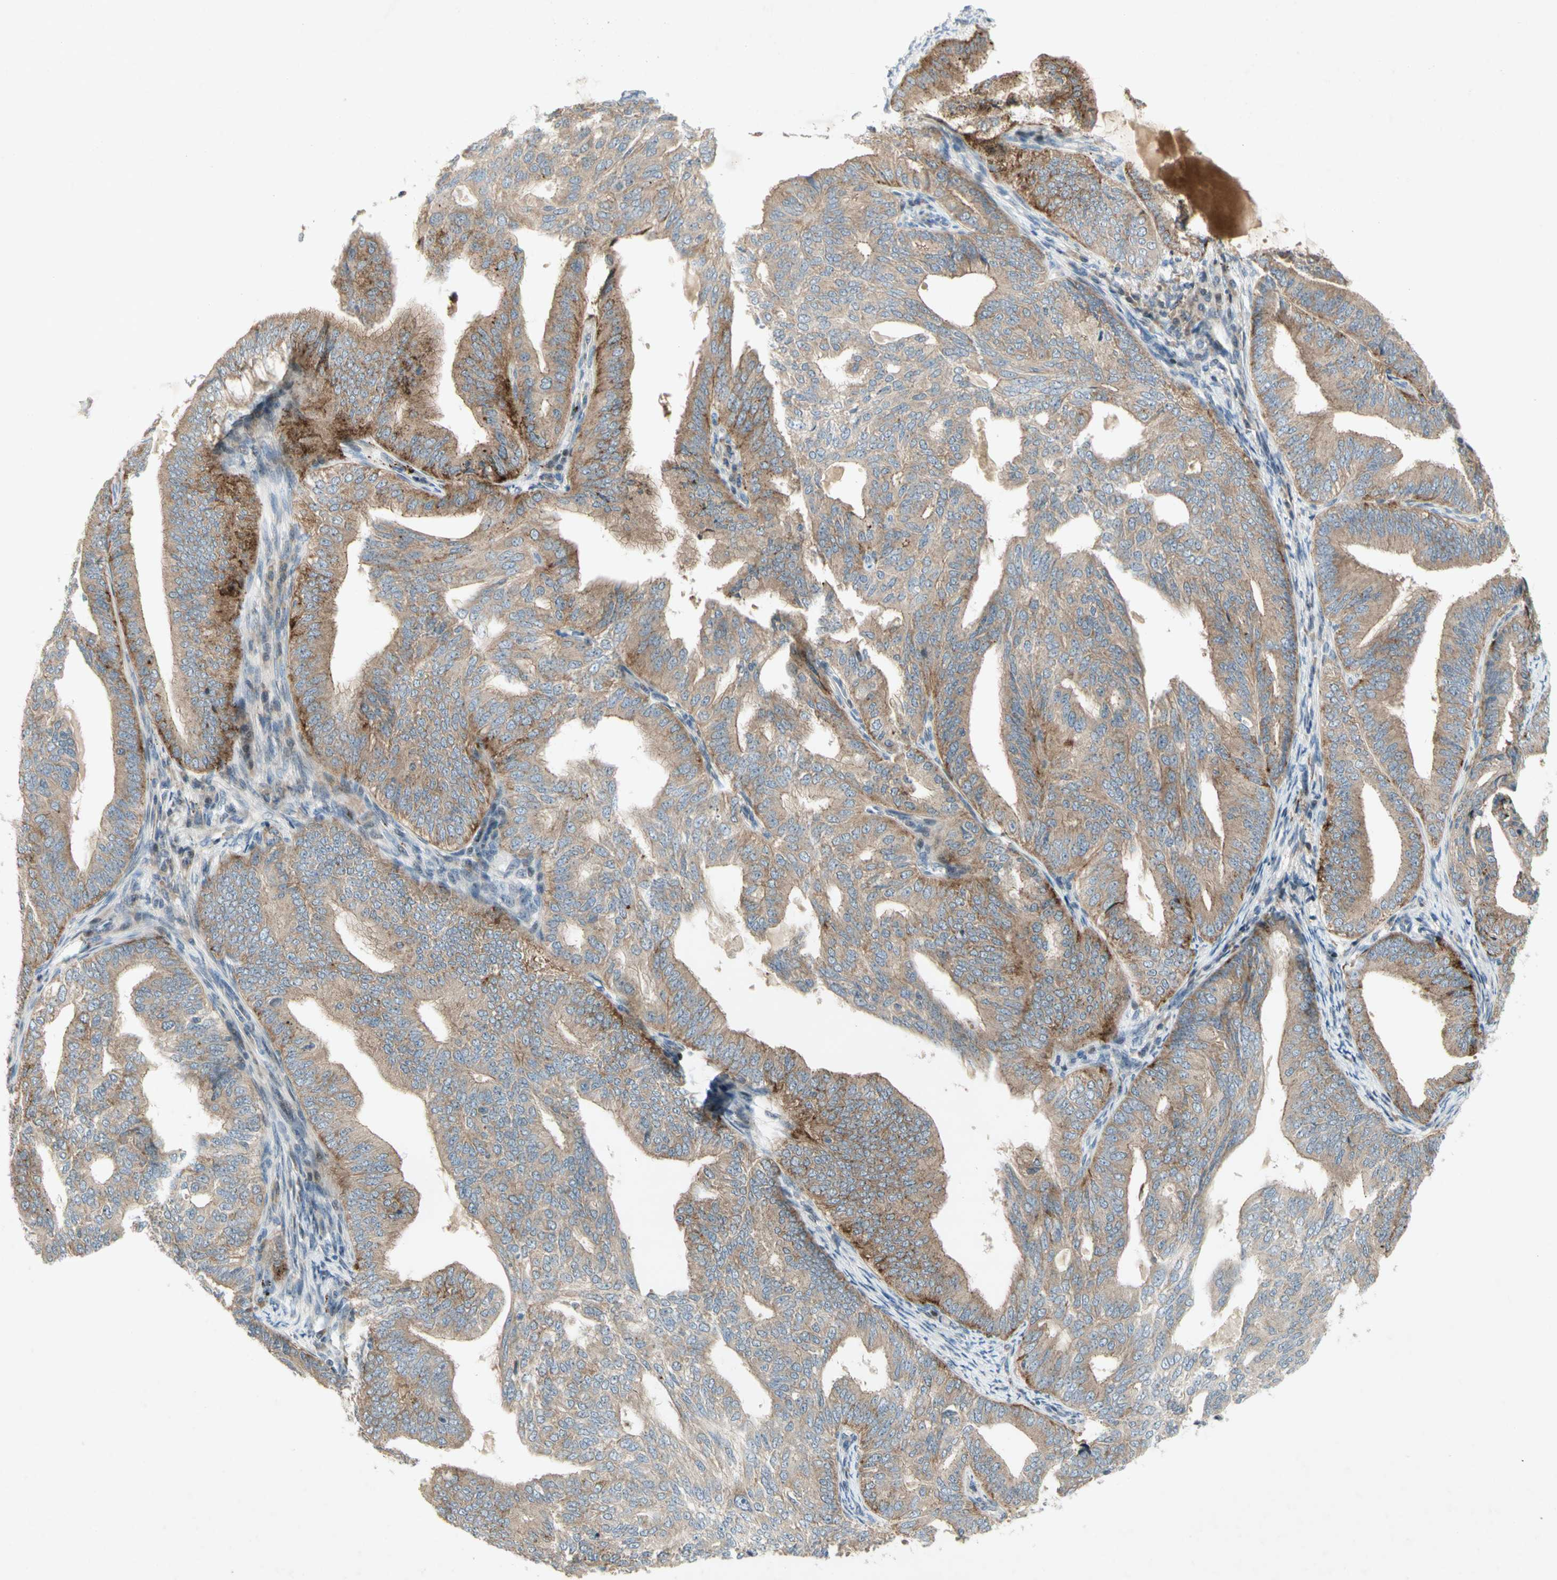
{"staining": {"intensity": "moderate", "quantity": "25%-75%", "location": "cytoplasmic/membranous"}, "tissue": "endometrial cancer", "cell_type": "Tumor cells", "image_type": "cancer", "snomed": [{"axis": "morphology", "description": "Adenocarcinoma, NOS"}, {"axis": "topography", "description": "Endometrium"}], "caption": "IHC histopathology image of human endometrial cancer (adenocarcinoma) stained for a protein (brown), which reveals medium levels of moderate cytoplasmic/membranous staining in about 25%-75% of tumor cells.", "gene": "ETF1", "patient": {"sex": "female", "age": 58}}